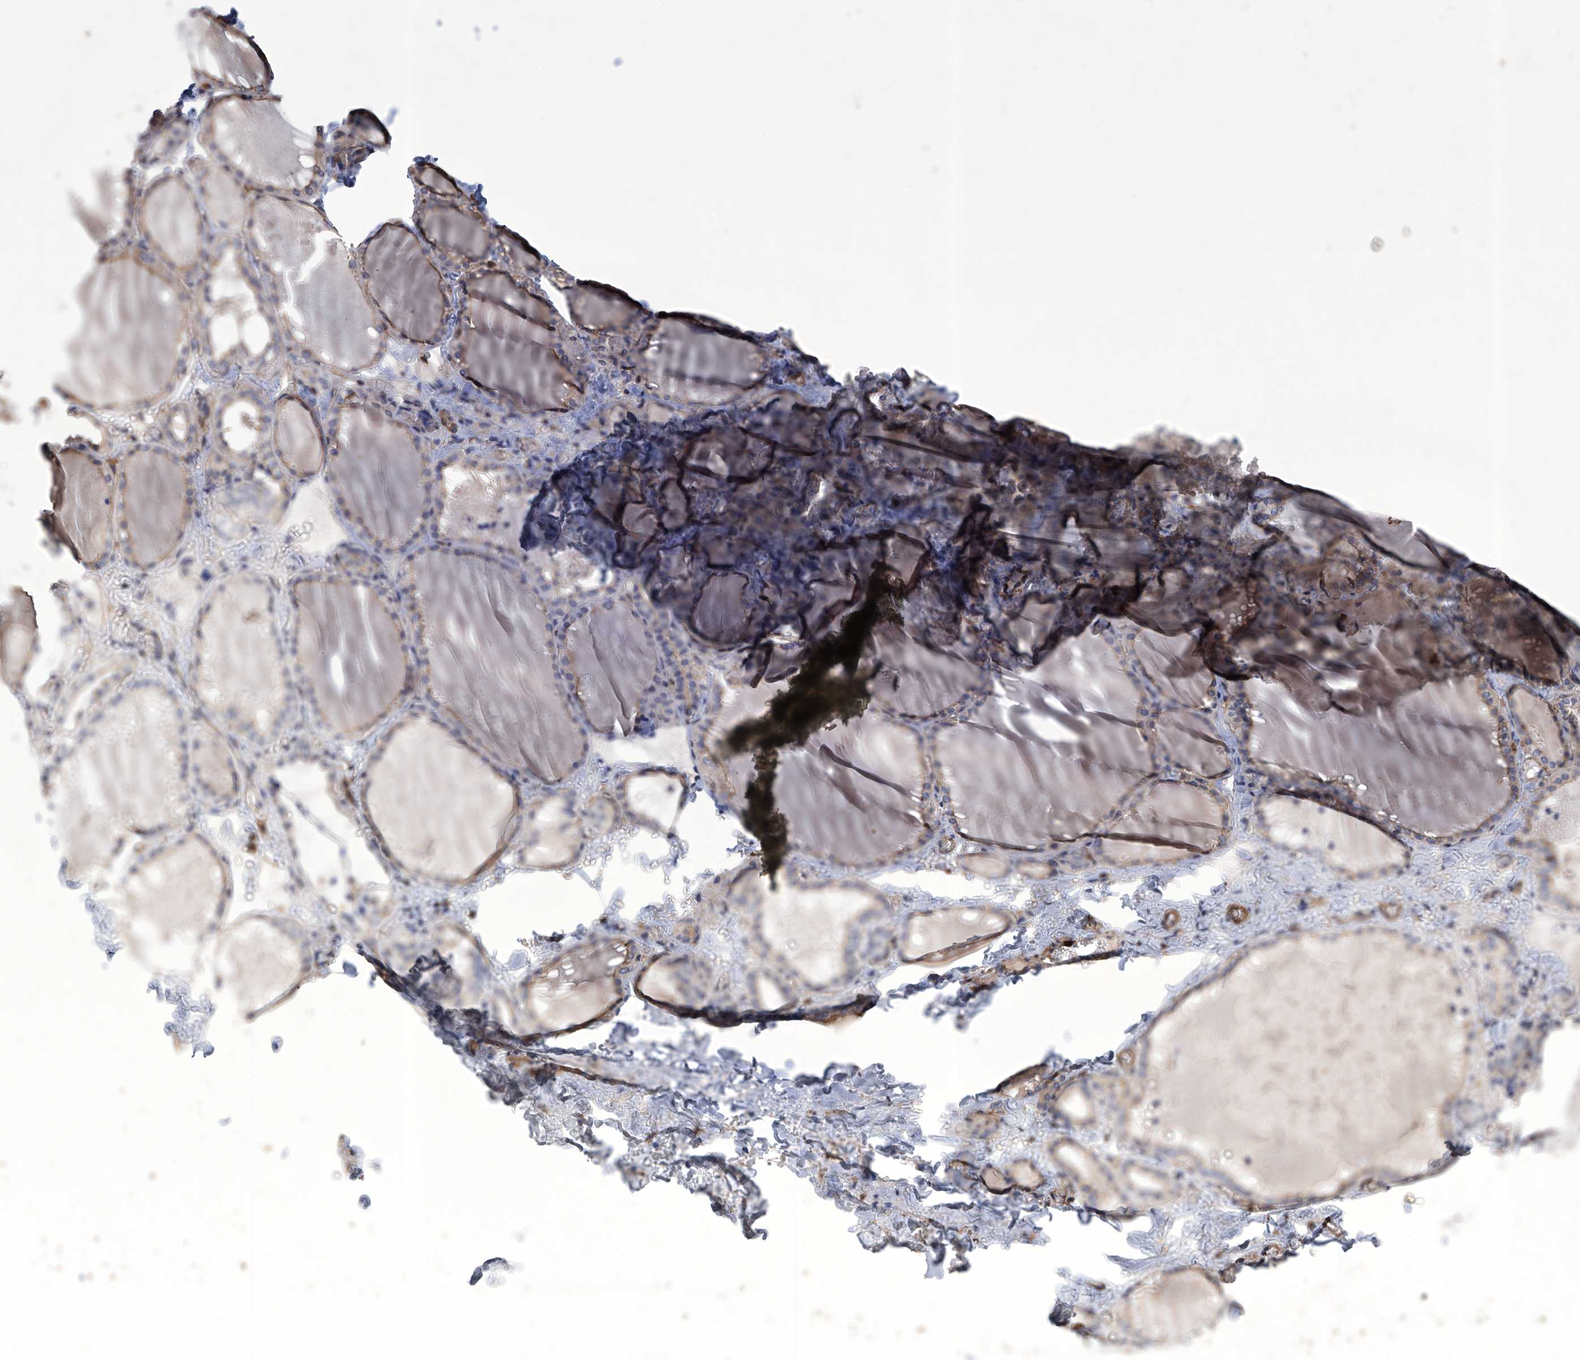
{"staining": {"intensity": "weak", "quantity": ">75%", "location": "cytoplasmic/membranous"}, "tissue": "thyroid gland", "cell_type": "Glandular cells", "image_type": "normal", "snomed": [{"axis": "morphology", "description": "Normal tissue, NOS"}, {"axis": "topography", "description": "Thyroid gland"}], "caption": "Immunohistochemistry (IHC) staining of benign thyroid gland, which reveals low levels of weak cytoplasmic/membranous staining in about >75% of glandular cells indicating weak cytoplasmic/membranous protein positivity. The staining was performed using DAB (3,3'-diaminobenzidine) (brown) for protein detection and nuclei were counterstained in hematoxylin (blue).", "gene": "GPT", "patient": {"sex": "female", "age": 22}}